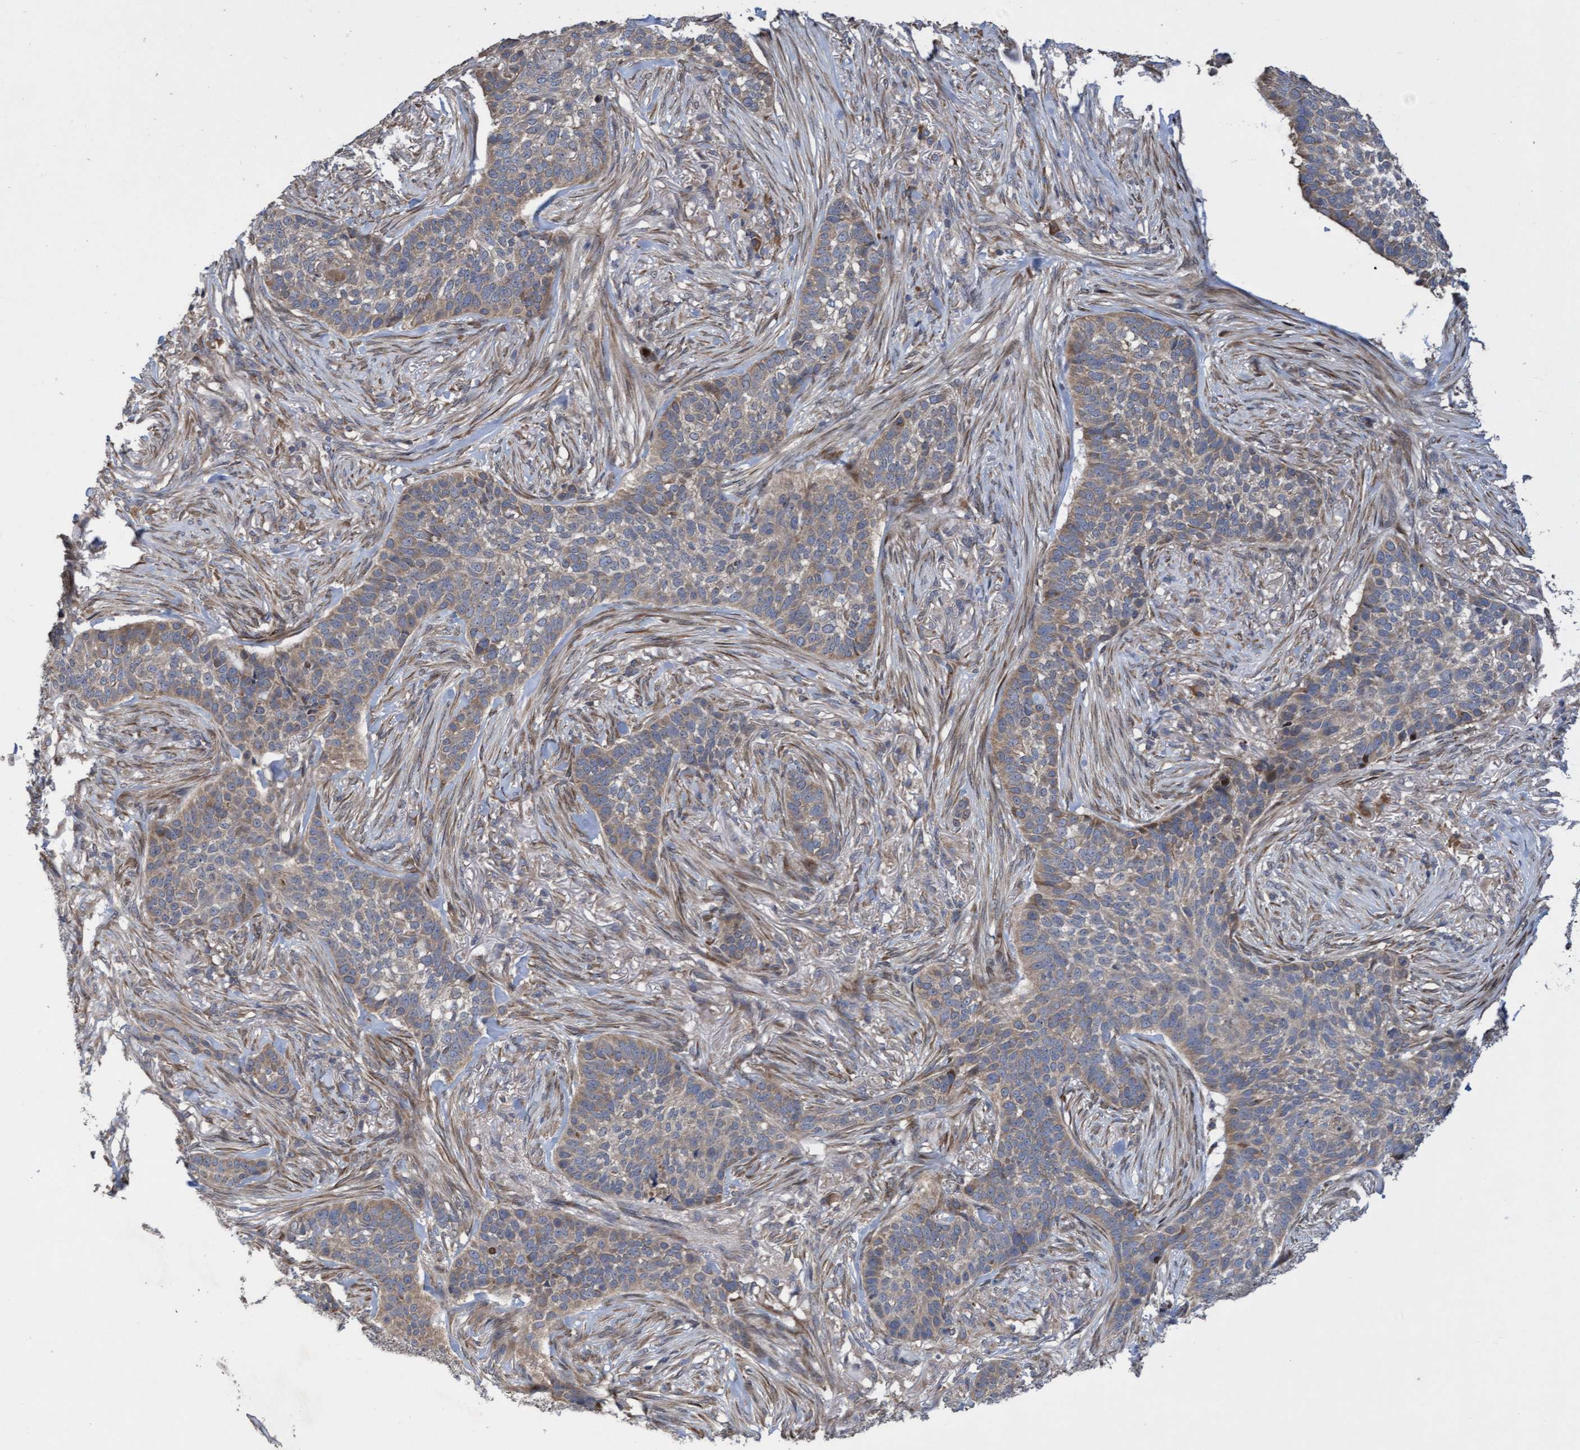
{"staining": {"intensity": "moderate", "quantity": "25%-75%", "location": "cytoplasmic/membranous"}, "tissue": "skin cancer", "cell_type": "Tumor cells", "image_type": "cancer", "snomed": [{"axis": "morphology", "description": "Basal cell carcinoma"}, {"axis": "topography", "description": "Skin"}], "caption": "Approximately 25%-75% of tumor cells in skin basal cell carcinoma display moderate cytoplasmic/membranous protein staining as visualized by brown immunohistochemical staining.", "gene": "ELP5", "patient": {"sex": "male", "age": 85}}